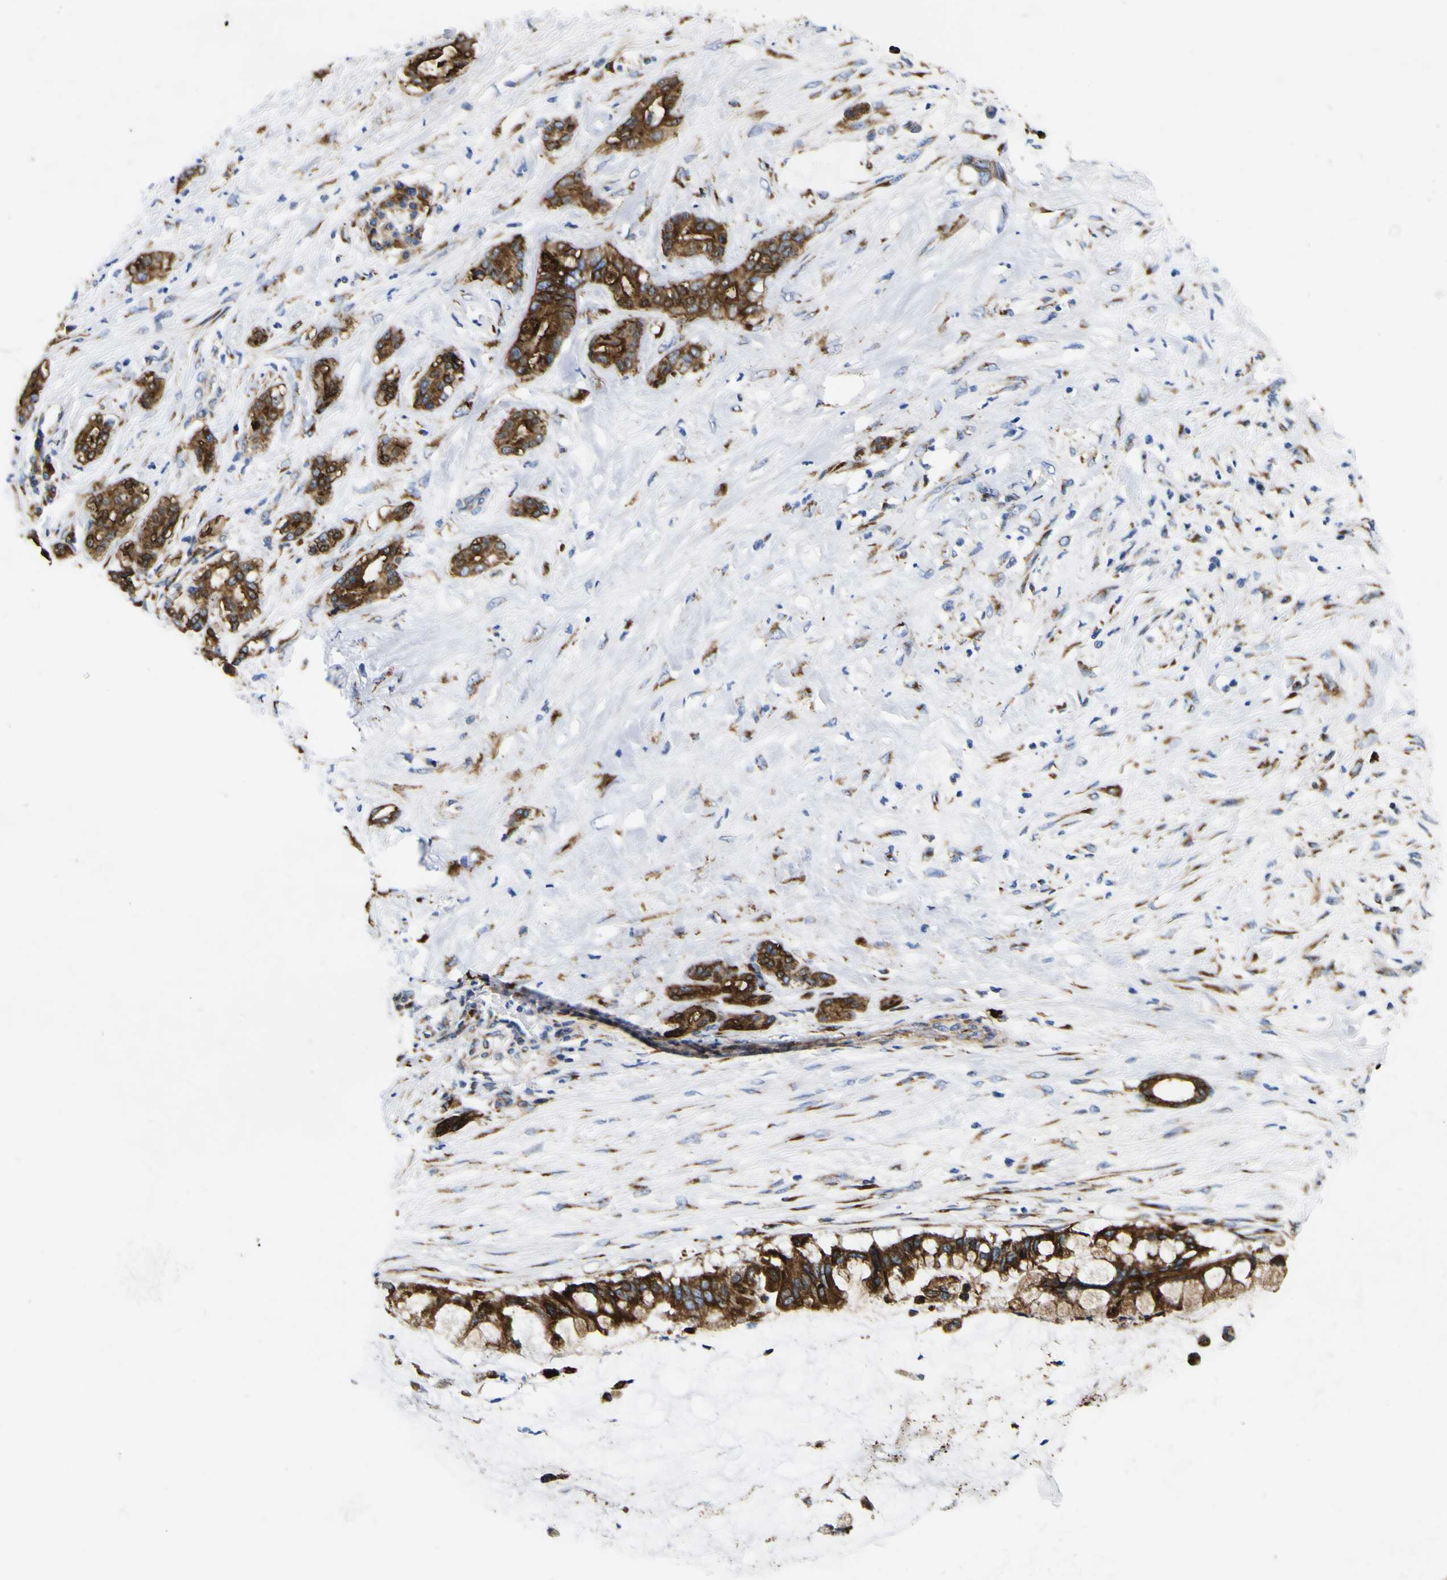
{"staining": {"intensity": "strong", "quantity": ">75%", "location": "cytoplasmic/membranous"}, "tissue": "pancreatic cancer", "cell_type": "Tumor cells", "image_type": "cancer", "snomed": [{"axis": "morphology", "description": "Adenocarcinoma, NOS"}, {"axis": "topography", "description": "Pancreas"}], "caption": "Human adenocarcinoma (pancreatic) stained for a protein (brown) shows strong cytoplasmic/membranous positive expression in approximately >75% of tumor cells.", "gene": "SCD", "patient": {"sex": "male", "age": 41}}